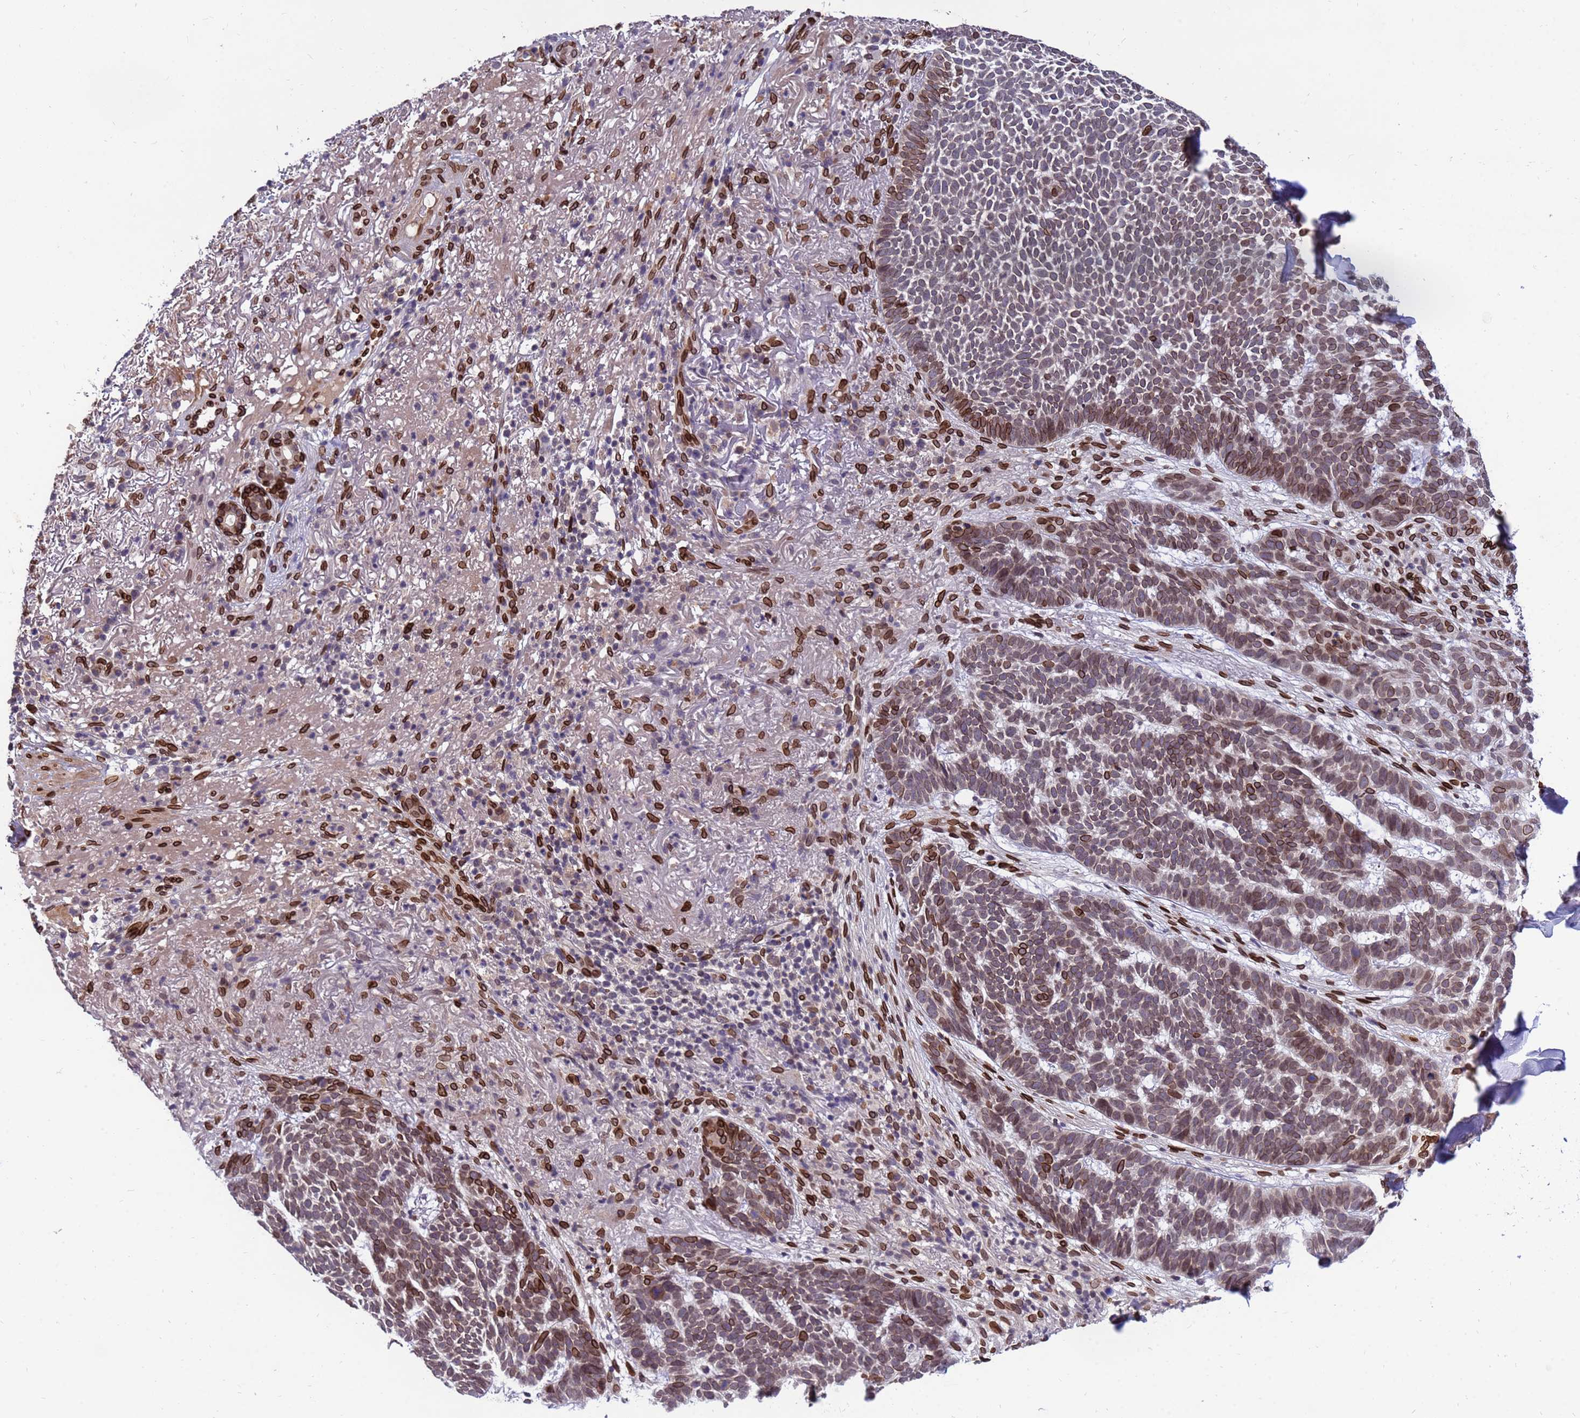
{"staining": {"intensity": "moderate", "quantity": "25%-75%", "location": "cytoplasmic/membranous,nuclear"}, "tissue": "skin cancer", "cell_type": "Tumor cells", "image_type": "cancer", "snomed": [{"axis": "morphology", "description": "Basal cell carcinoma"}, {"axis": "topography", "description": "Skin"}], "caption": "About 25%-75% of tumor cells in human skin cancer (basal cell carcinoma) demonstrate moderate cytoplasmic/membranous and nuclear protein expression as visualized by brown immunohistochemical staining.", "gene": "GPR135", "patient": {"sex": "female", "age": 78}}